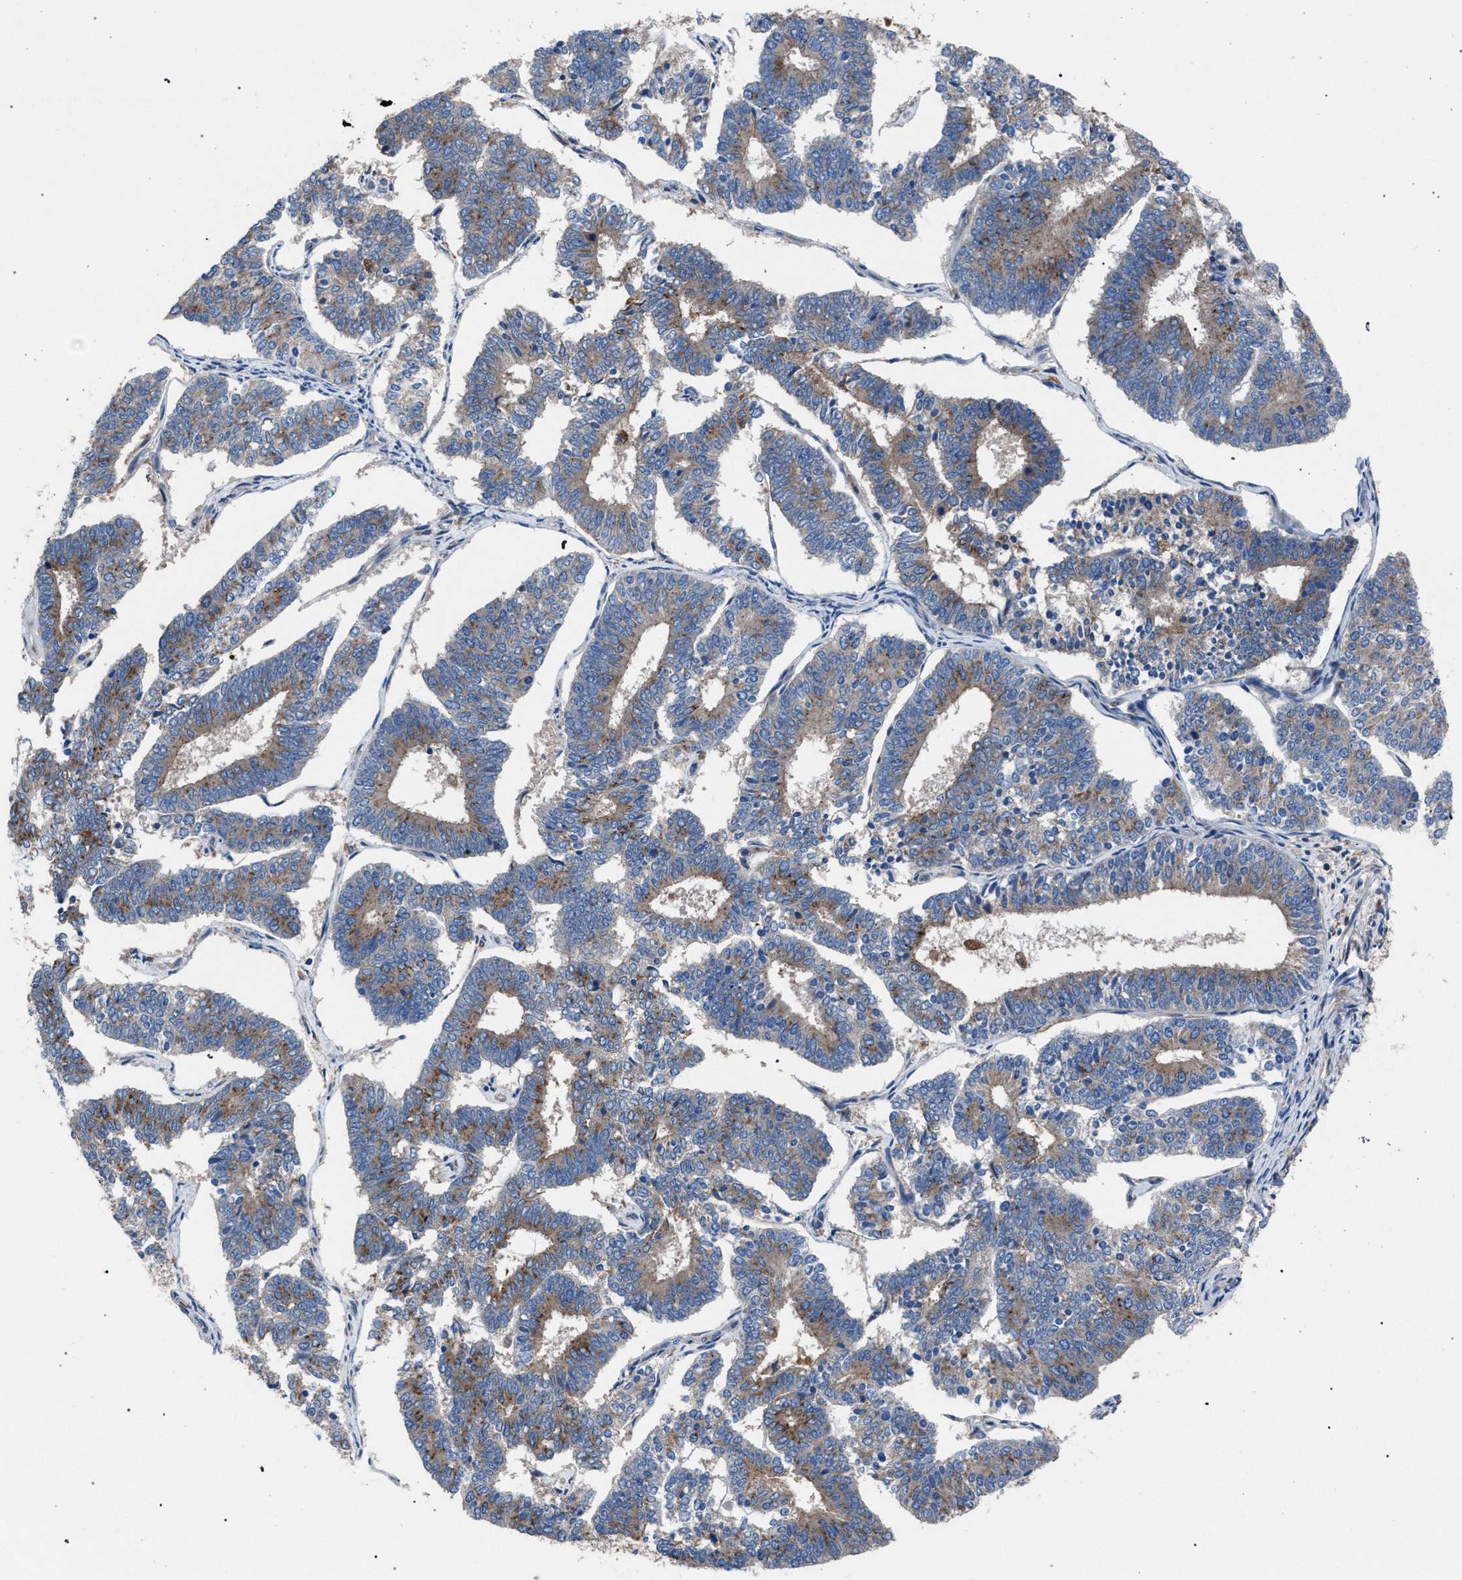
{"staining": {"intensity": "moderate", "quantity": ">75%", "location": "cytoplasmic/membranous"}, "tissue": "endometrial cancer", "cell_type": "Tumor cells", "image_type": "cancer", "snomed": [{"axis": "morphology", "description": "Adenocarcinoma, NOS"}, {"axis": "topography", "description": "Endometrium"}], "caption": "Protein staining of endometrial cancer (adenocarcinoma) tissue exhibits moderate cytoplasmic/membranous positivity in approximately >75% of tumor cells. The protein is stained brown, and the nuclei are stained in blue (DAB IHC with brightfield microscopy, high magnification).", "gene": "ATP6V0A1", "patient": {"sex": "female", "age": 70}}